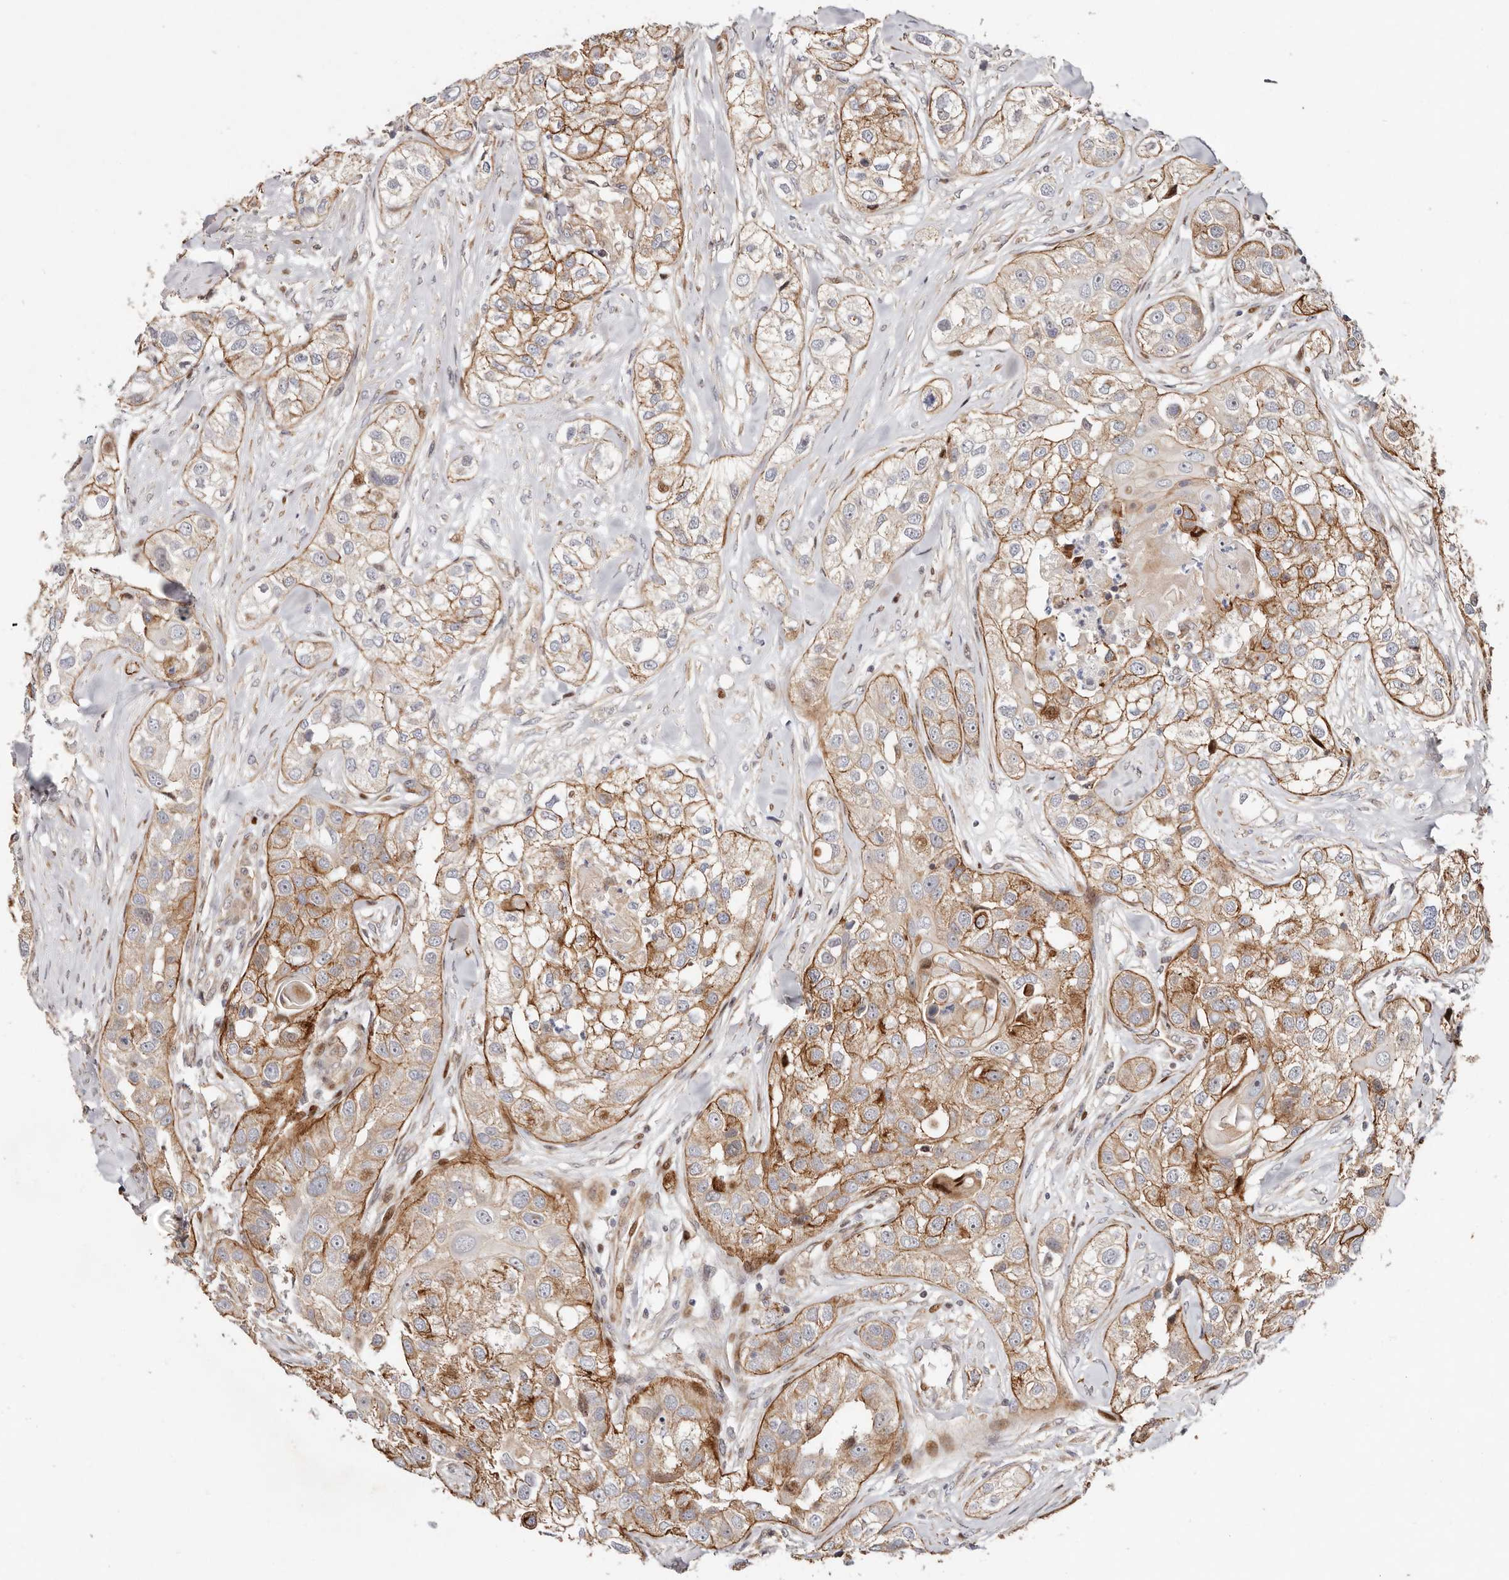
{"staining": {"intensity": "moderate", "quantity": ">75%", "location": "cytoplasmic/membranous"}, "tissue": "head and neck cancer", "cell_type": "Tumor cells", "image_type": "cancer", "snomed": [{"axis": "morphology", "description": "Normal tissue, NOS"}, {"axis": "morphology", "description": "Squamous cell carcinoma, NOS"}, {"axis": "topography", "description": "Skeletal muscle"}, {"axis": "topography", "description": "Head-Neck"}], "caption": "IHC of human head and neck cancer (squamous cell carcinoma) displays medium levels of moderate cytoplasmic/membranous expression in approximately >75% of tumor cells.", "gene": "EPHX3", "patient": {"sex": "male", "age": 51}}